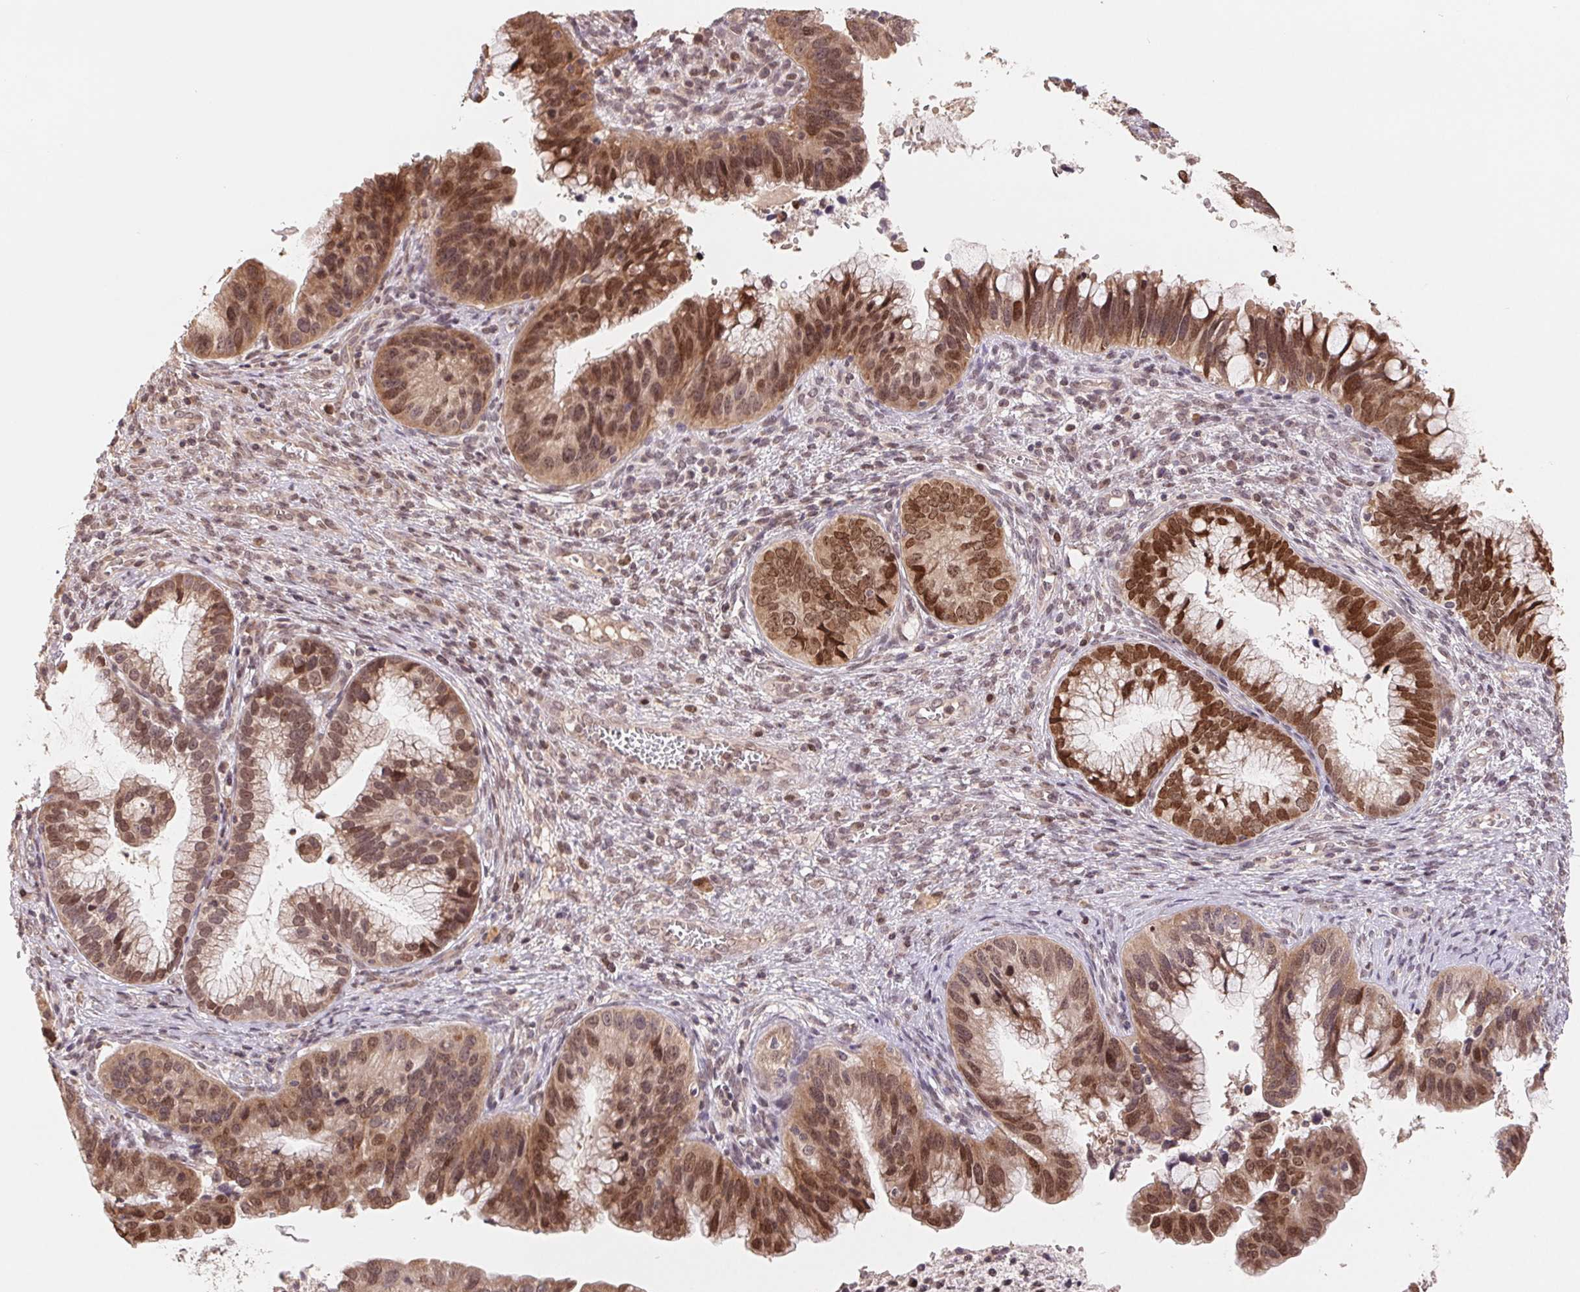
{"staining": {"intensity": "strong", "quantity": "25%-75%", "location": "nuclear"}, "tissue": "cervical cancer", "cell_type": "Tumor cells", "image_type": "cancer", "snomed": [{"axis": "morphology", "description": "Adenocarcinoma, NOS"}, {"axis": "topography", "description": "Cervix"}], "caption": "Cervical cancer (adenocarcinoma) stained with IHC shows strong nuclear expression in approximately 25%-75% of tumor cells.", "gene": "HMGN3", "patient": {"sex": "female", "age": 34}}